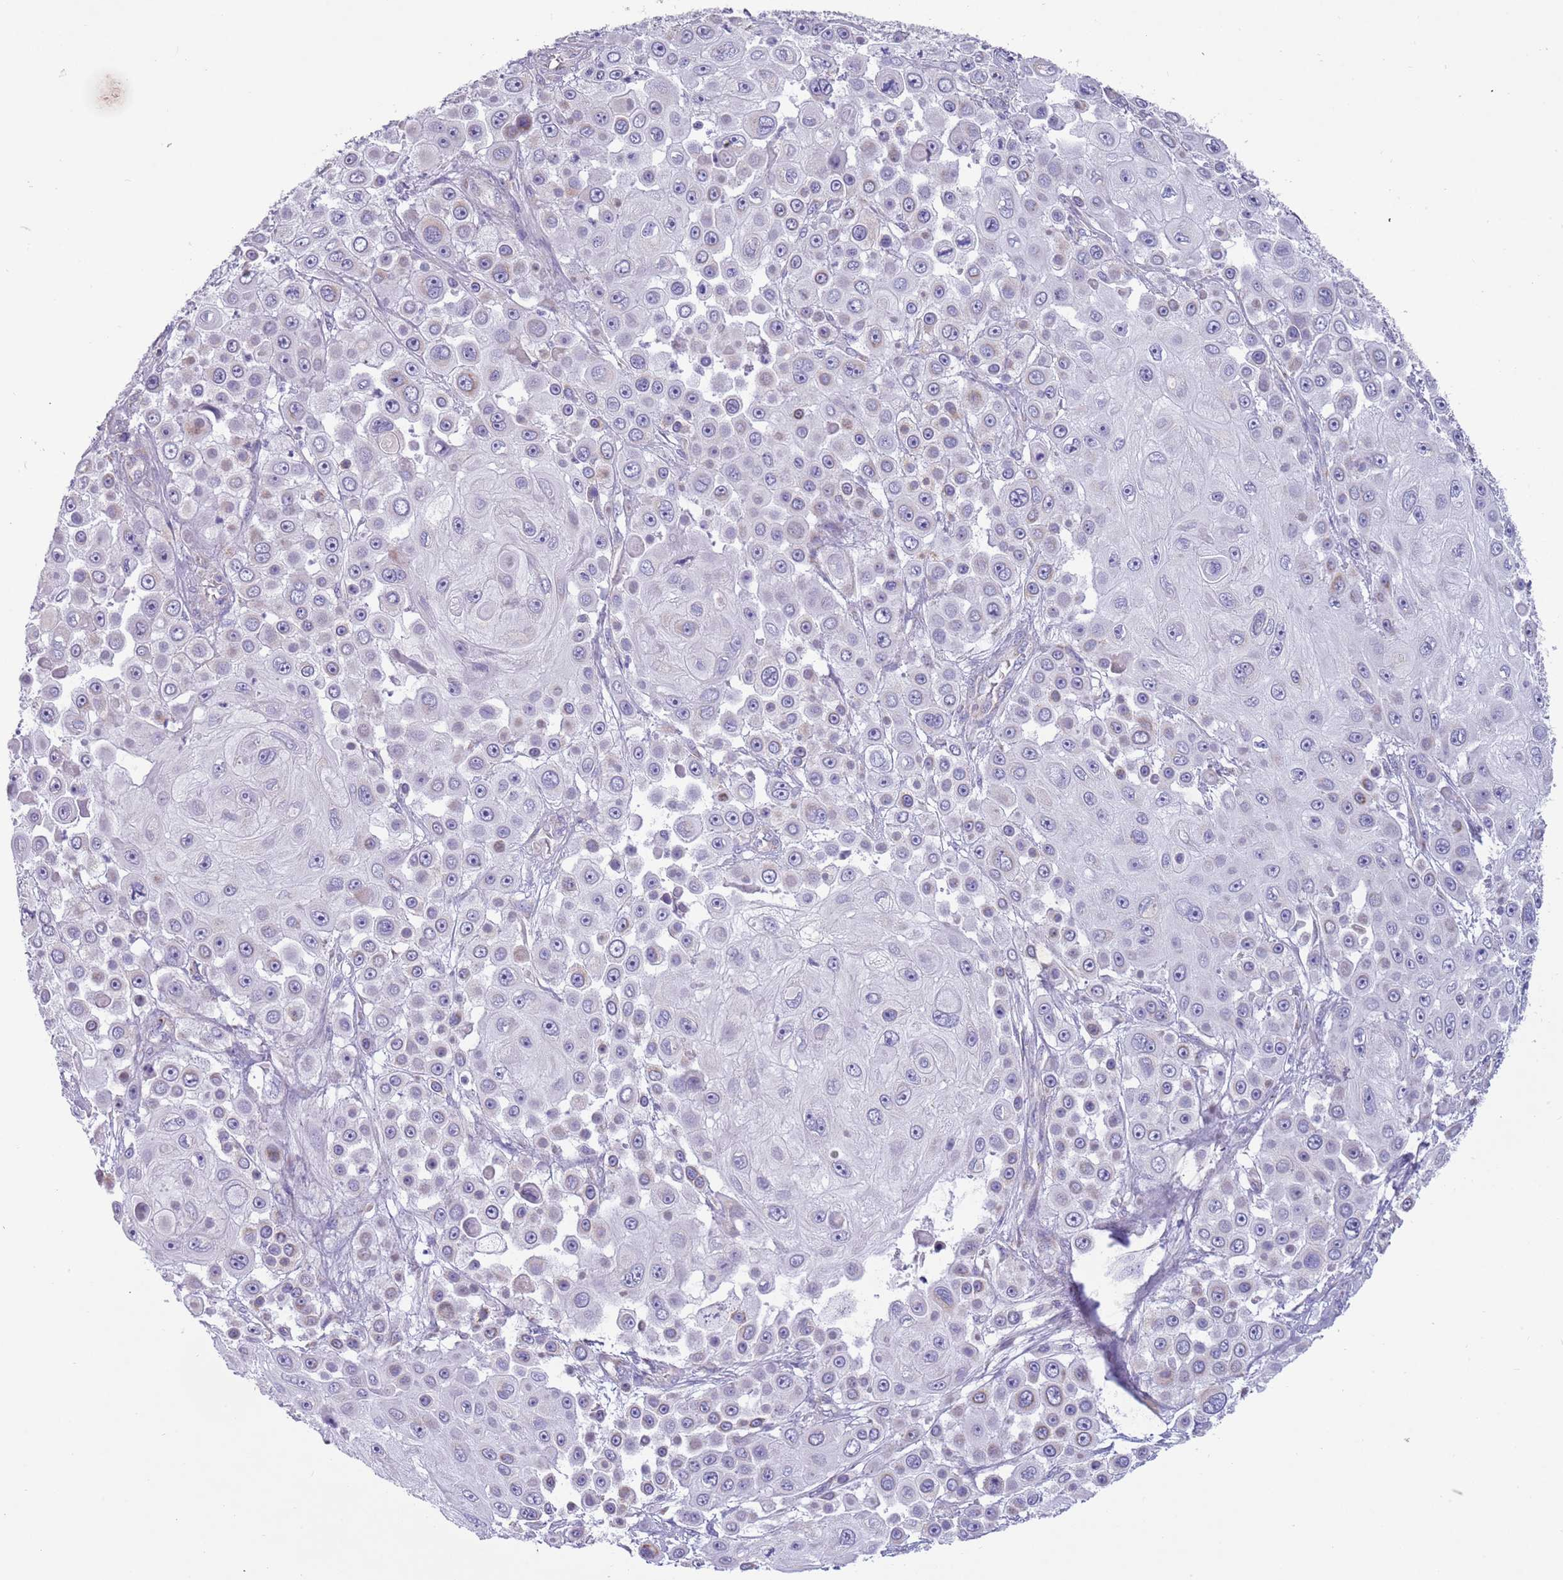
{"staining": {"intensity": "negative", "quantity": "none", "location": "none"}, "tissue": "skin cancer", "cell_type": "Tumor cells", "image_type": "cancer", "snomed": [{"axis": "morphology", "description": "Squamous cell carcinoma, NOS"}, {"axis": "topography", "description": "Skin"}], "caption": "Tumor cells are negative for protein expression in human skin cancer (squamous cell carcinoma).", "gene": "RNF222", "patient": {"sex": "male", "age": 67}}